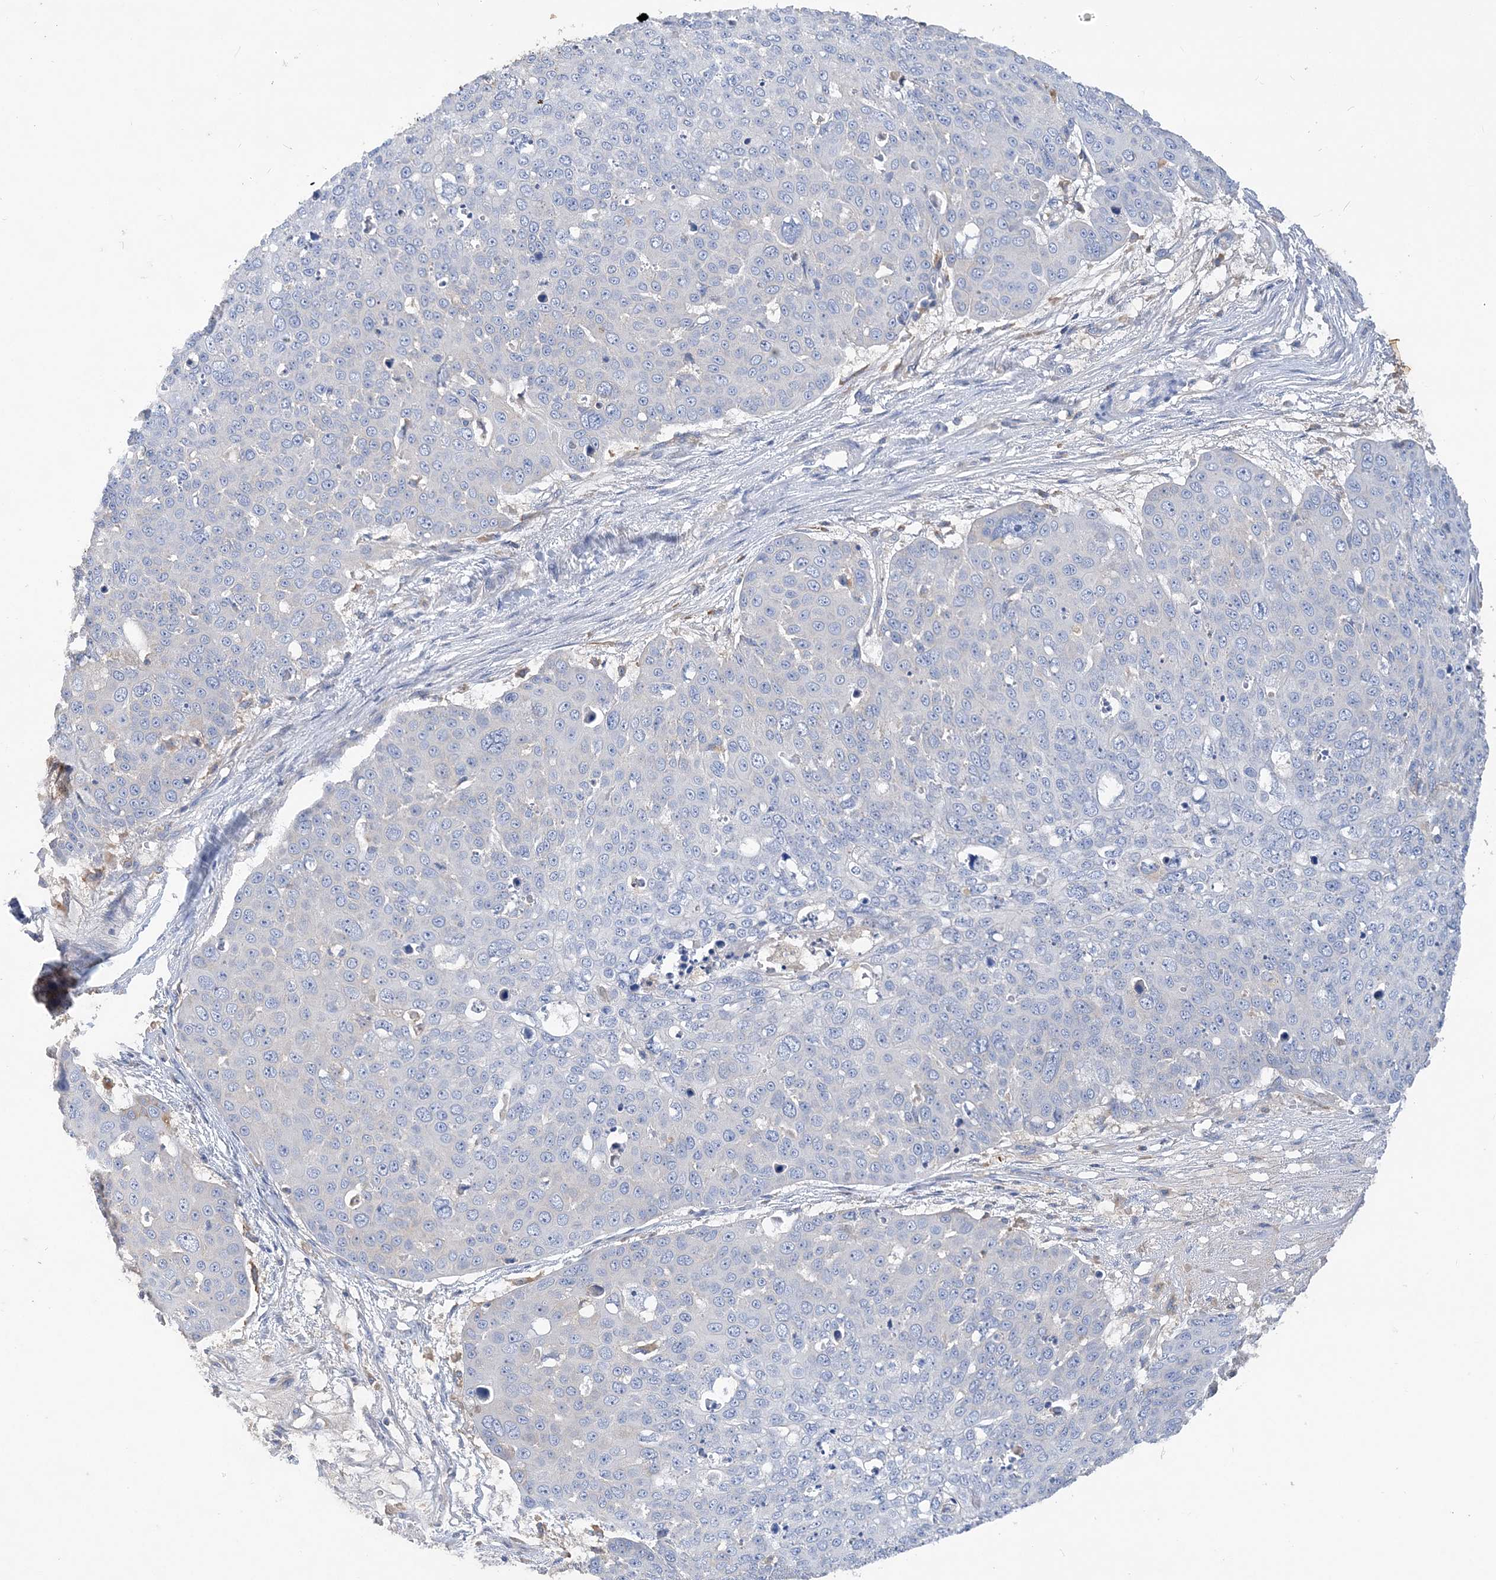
{"staining": {"intensity": "negative", "quantity": "none", "location": "none"}, "tissue": "skin cancer", "cell_type": "Tumor cells", "image_type": "cancer", "snomed": [{"axis": "morphology", "description": "Squamous cell carcinoma, NOS"}, {"axis": "topography", "description": "Skin"}], "caption": "IHC photomicrograph of human skin cancer stained for a protein (brown), which exhibits no positivity in tumor cells.", "gene": "GRINA", "patient": {"sex": "male", "age": 71}}